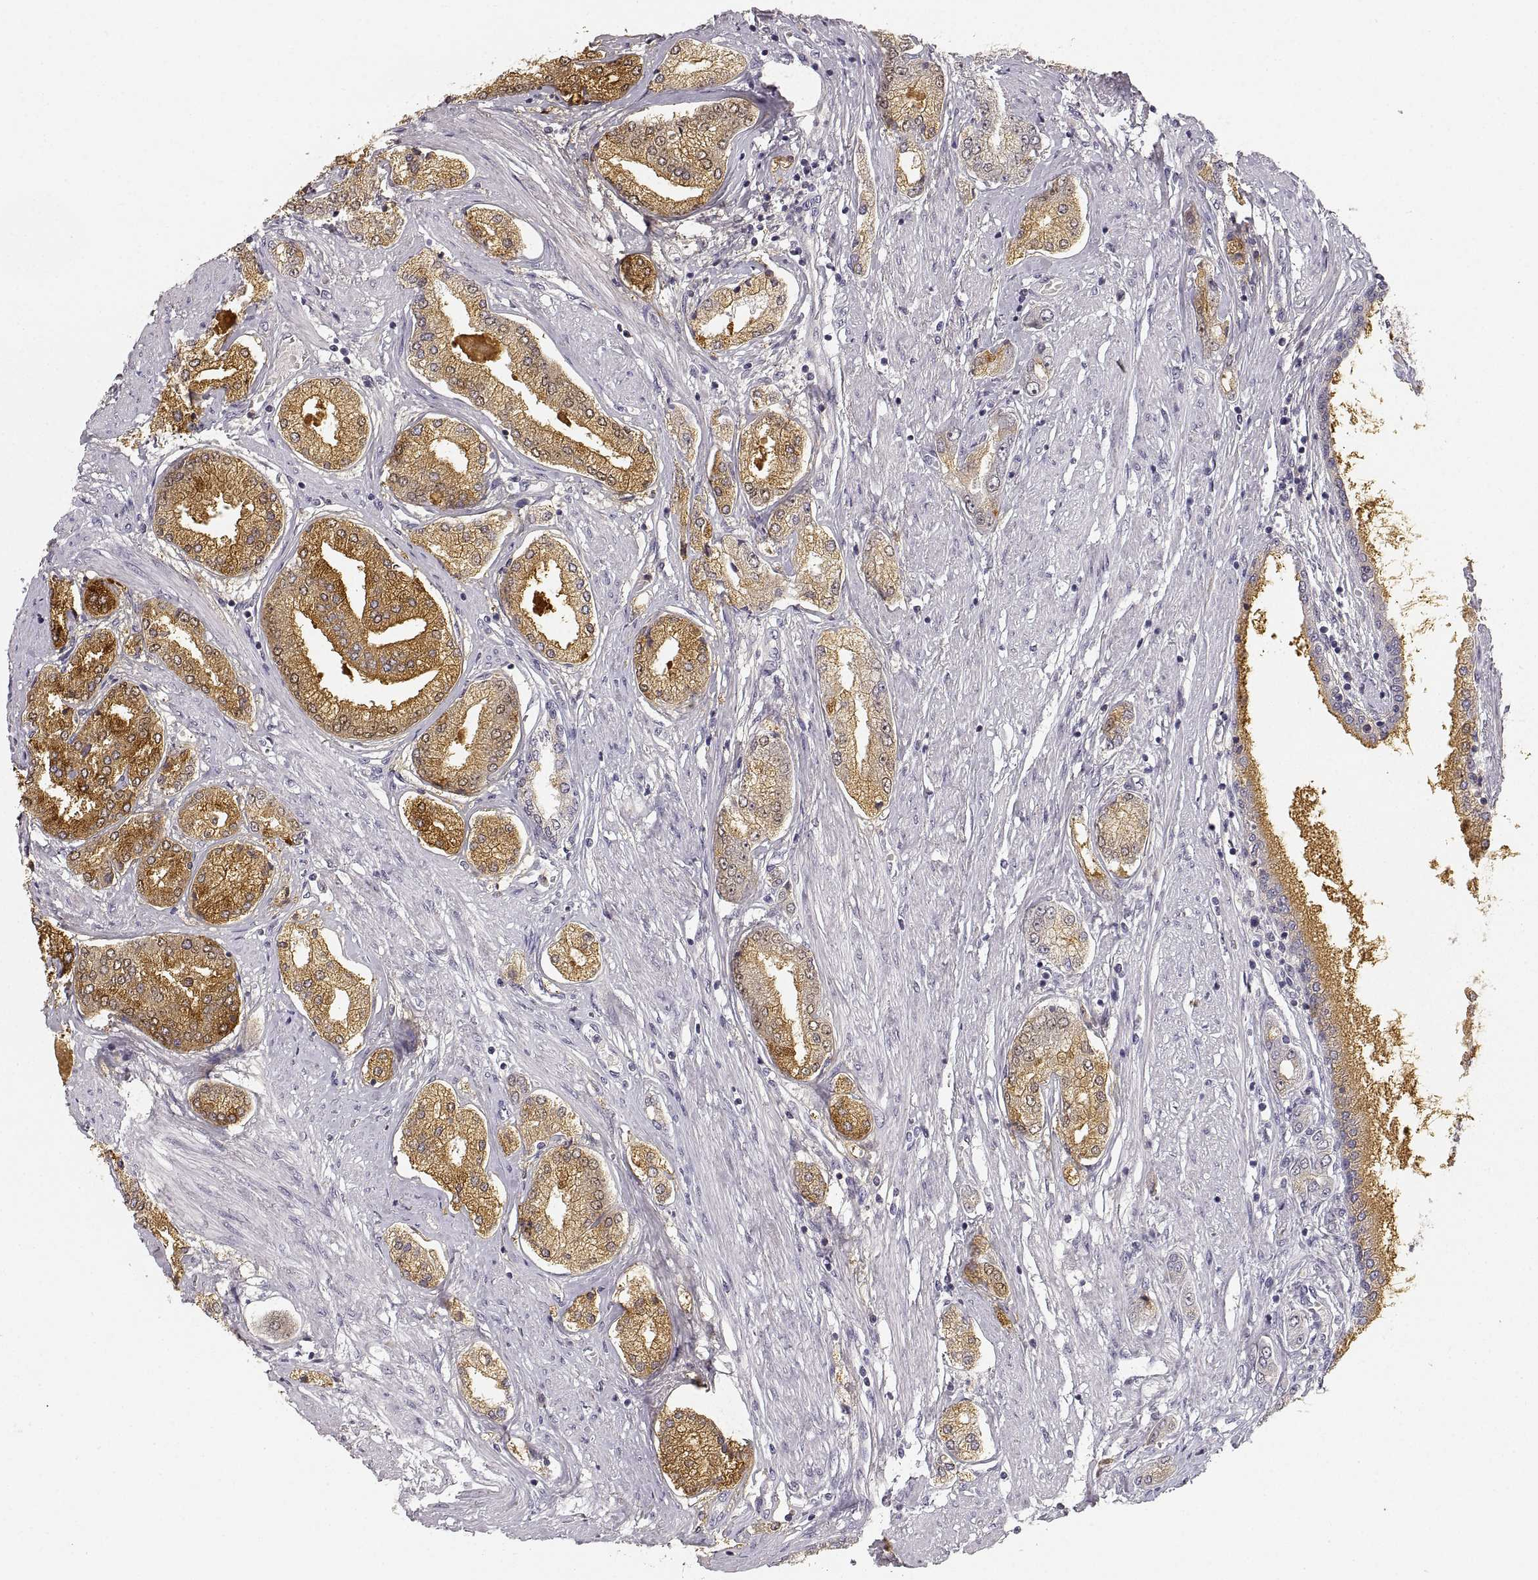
{"staining": {"intensity": "moderate", "quantity": "25%-75%", "location": "cytoplasmic/membranous"}, "tissue": "prostate cancer", "cell_type": "Tumor cells", "image_type": "cancer", "snomed": [{"axis": "morphology", "description": "Adenocarcinoma, NOS"}, {"axis": "topography", "description": "Prostate"}], "caption": "Protein staining demonstrates moderate cytoplasmic/membranous expression in approximately 25%-75% of tumor cells in prostate adenocarcinoma.", "gene": "RUNDC3A", "patient": {"sex": "male", "age": 63}}